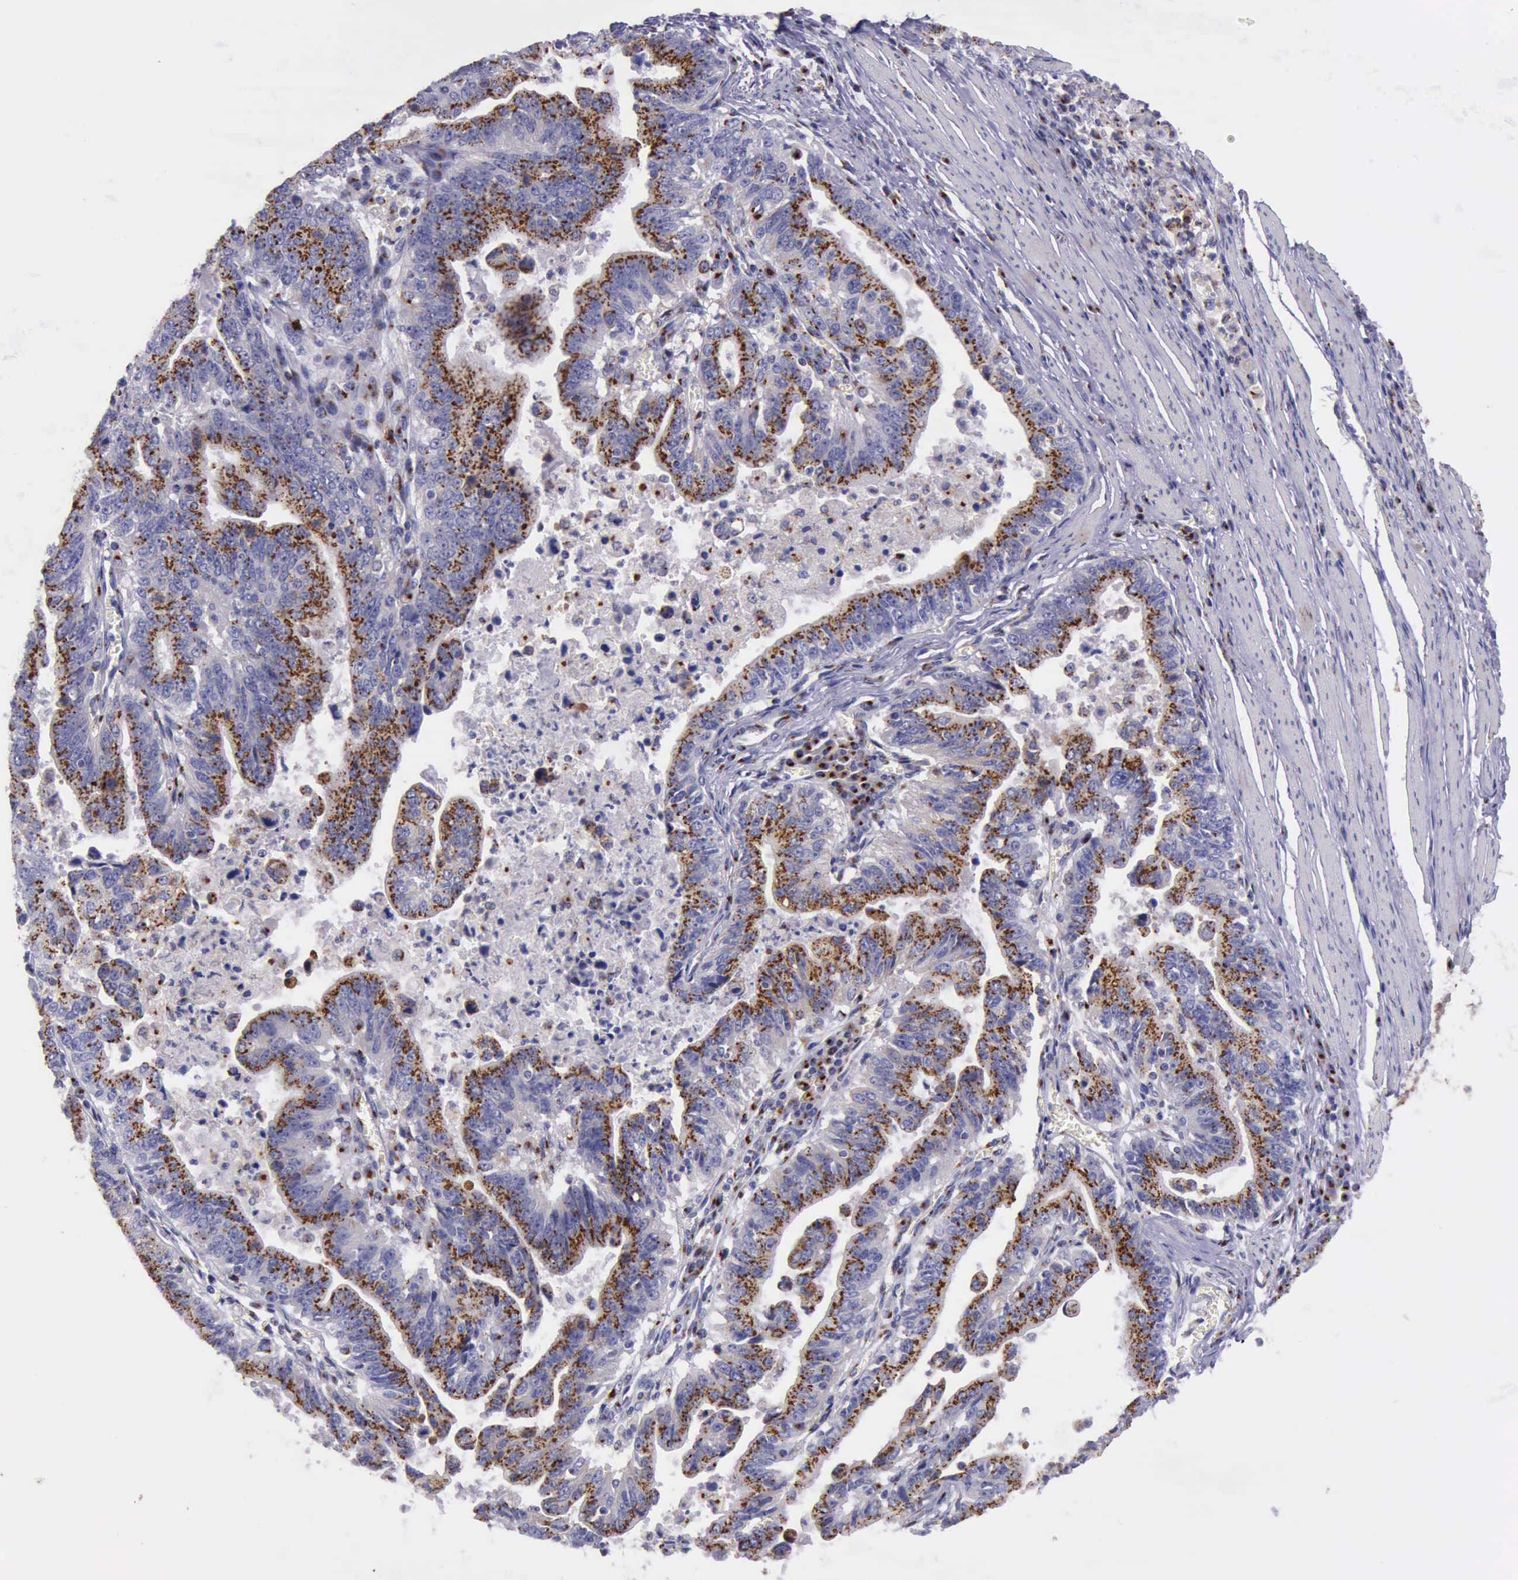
{"staining": {"intensity": "strong", "quantity": ">75%", "location": "cytoplasmic/membranous"}, "tissue": "stomach cancer", "cell_type": "Tumor cells", "image_type": "cancer", "snomed": [{"axis": "morphology", "description": "Adenocarcinoma, NOS"}, {"axis": "topography", "description": "Stomach, upper"}], "caption": "Stomach cancer was stained to show a protein in brown. There is high levels of strong cytoplasmic/membranous staining in approximately >75% of tumor cells. (DAB = brown stain, brightfield microscopy at high magnification).", "gene": "GOLGA5", "patient": {"sex": "female", "age": 50}}